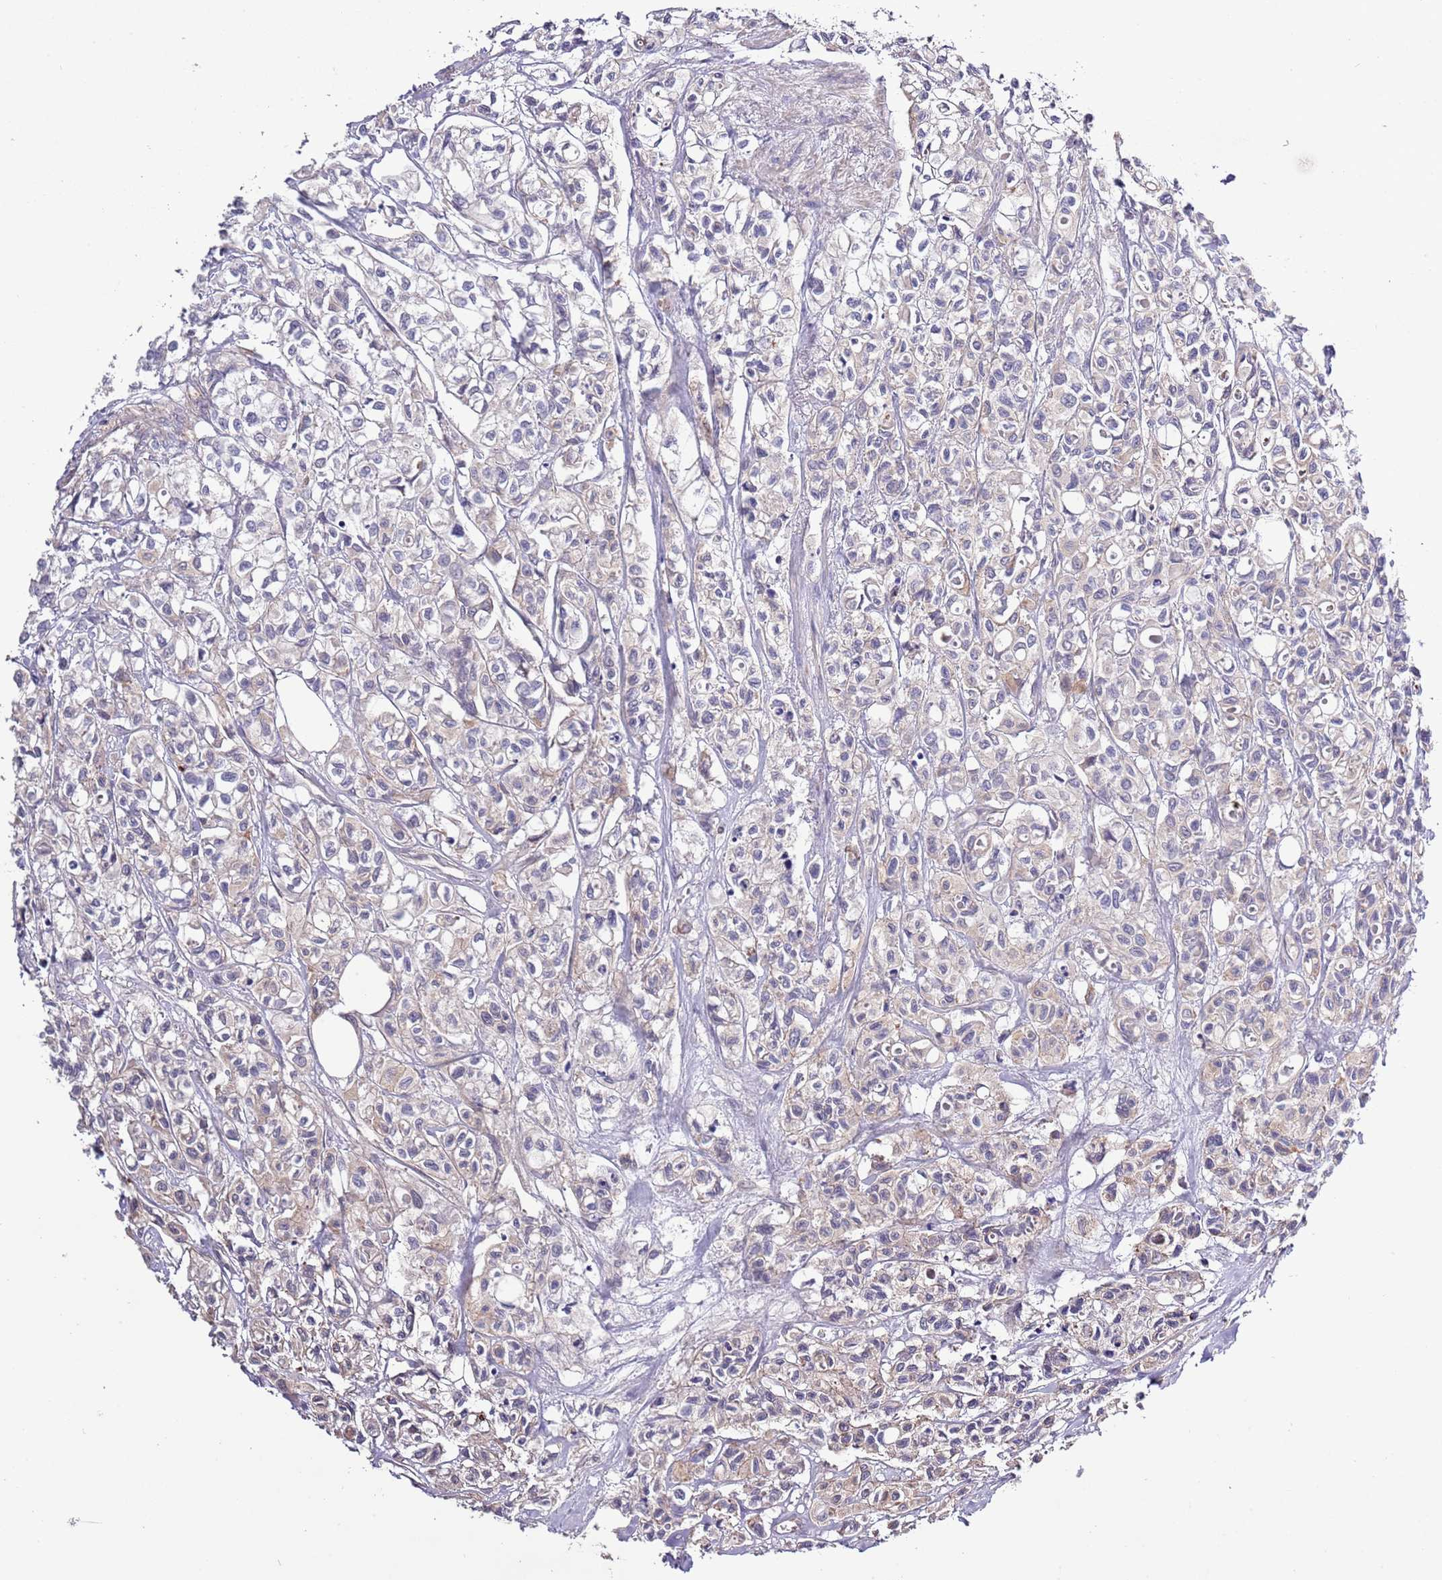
{"staining": {"intensity": "weak", "quantity": "<25%", "location": "cytoplasmic/membranous"}, "tissue": "urothelial cancer", "cell_type": "Tumor cells", "image_type": "cancer", "snomed": [{"axis": "morphology", "description": "Urothelial carcinoma, High grade"}, {"axis": "topography", "description": "Urinary bladder"}], "caption": "Urothelial cancer was stained to show a protein in brown. There is no significant staining in tumor cells. (Brightfield microscopy of DAB immunohistochemistry at high magnification).", "gene": "LIPJ", "patient": {"sex": "male", "age": 67}}